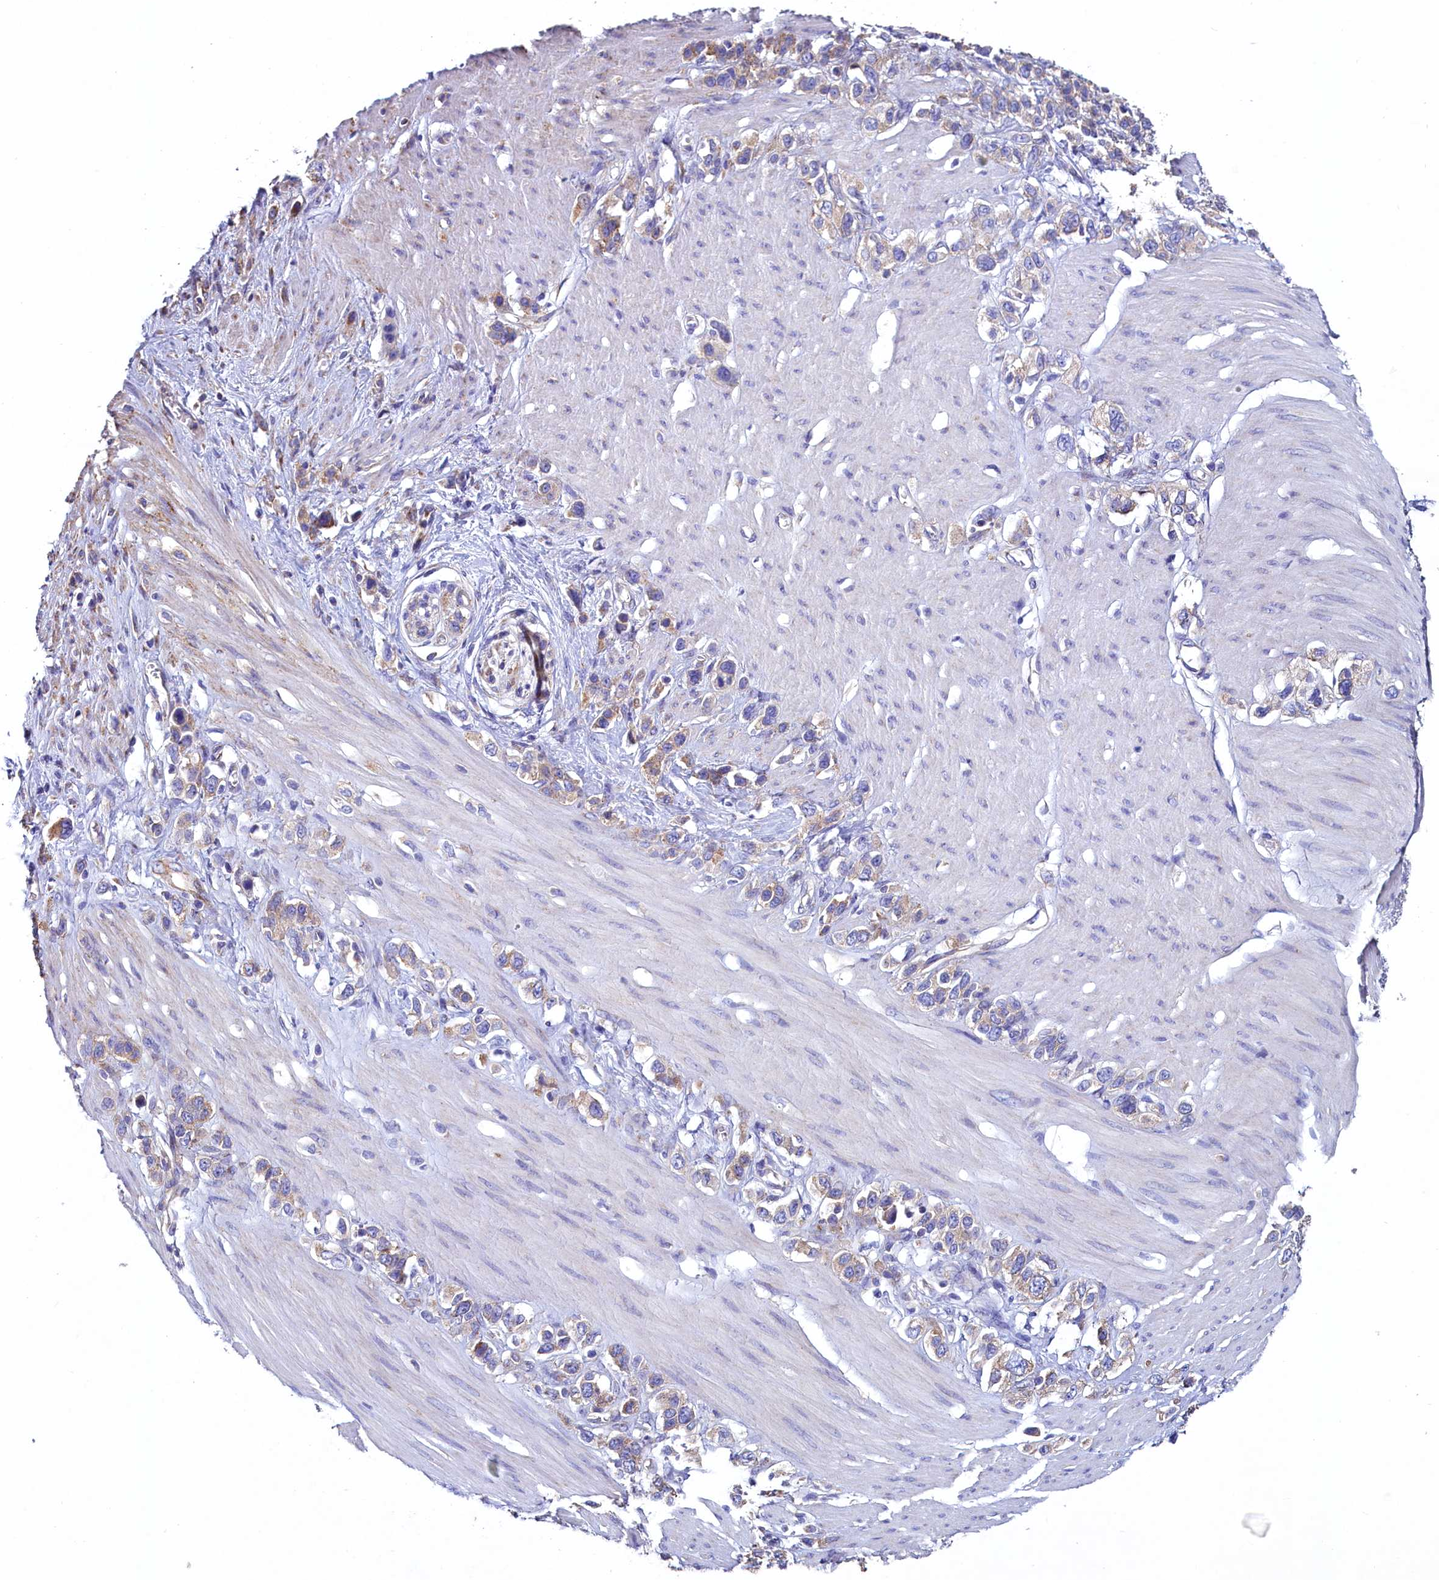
{"staining": {"intensity": "weak", "quantity": "25%-75%", "location": "cytoplasmic/membranous"}, "tissue": "stomach cancer", "cell_type": "Tumor cells", "image_type": "cancer", "snomed": [{"axis": "morphology", "description": "Adenocarcinoma, NOS"}, {"axis": "morphology", "description": "Adenocarcinoma, High grade"}, {"axis": "topography", "description": "Stomach, upper"}, {"axis": "topography", "description": "Stomach, lower"}], "caption": "Stomach cancer stained with DAB (3,3'-diaminobenzidine) IHC displays low levels of weak cytoplasmic/membranous expression in approximately 25%-75% of tumor cells.", "gene": "GPR21", "patient": {"sex": "female", "age": 65}}